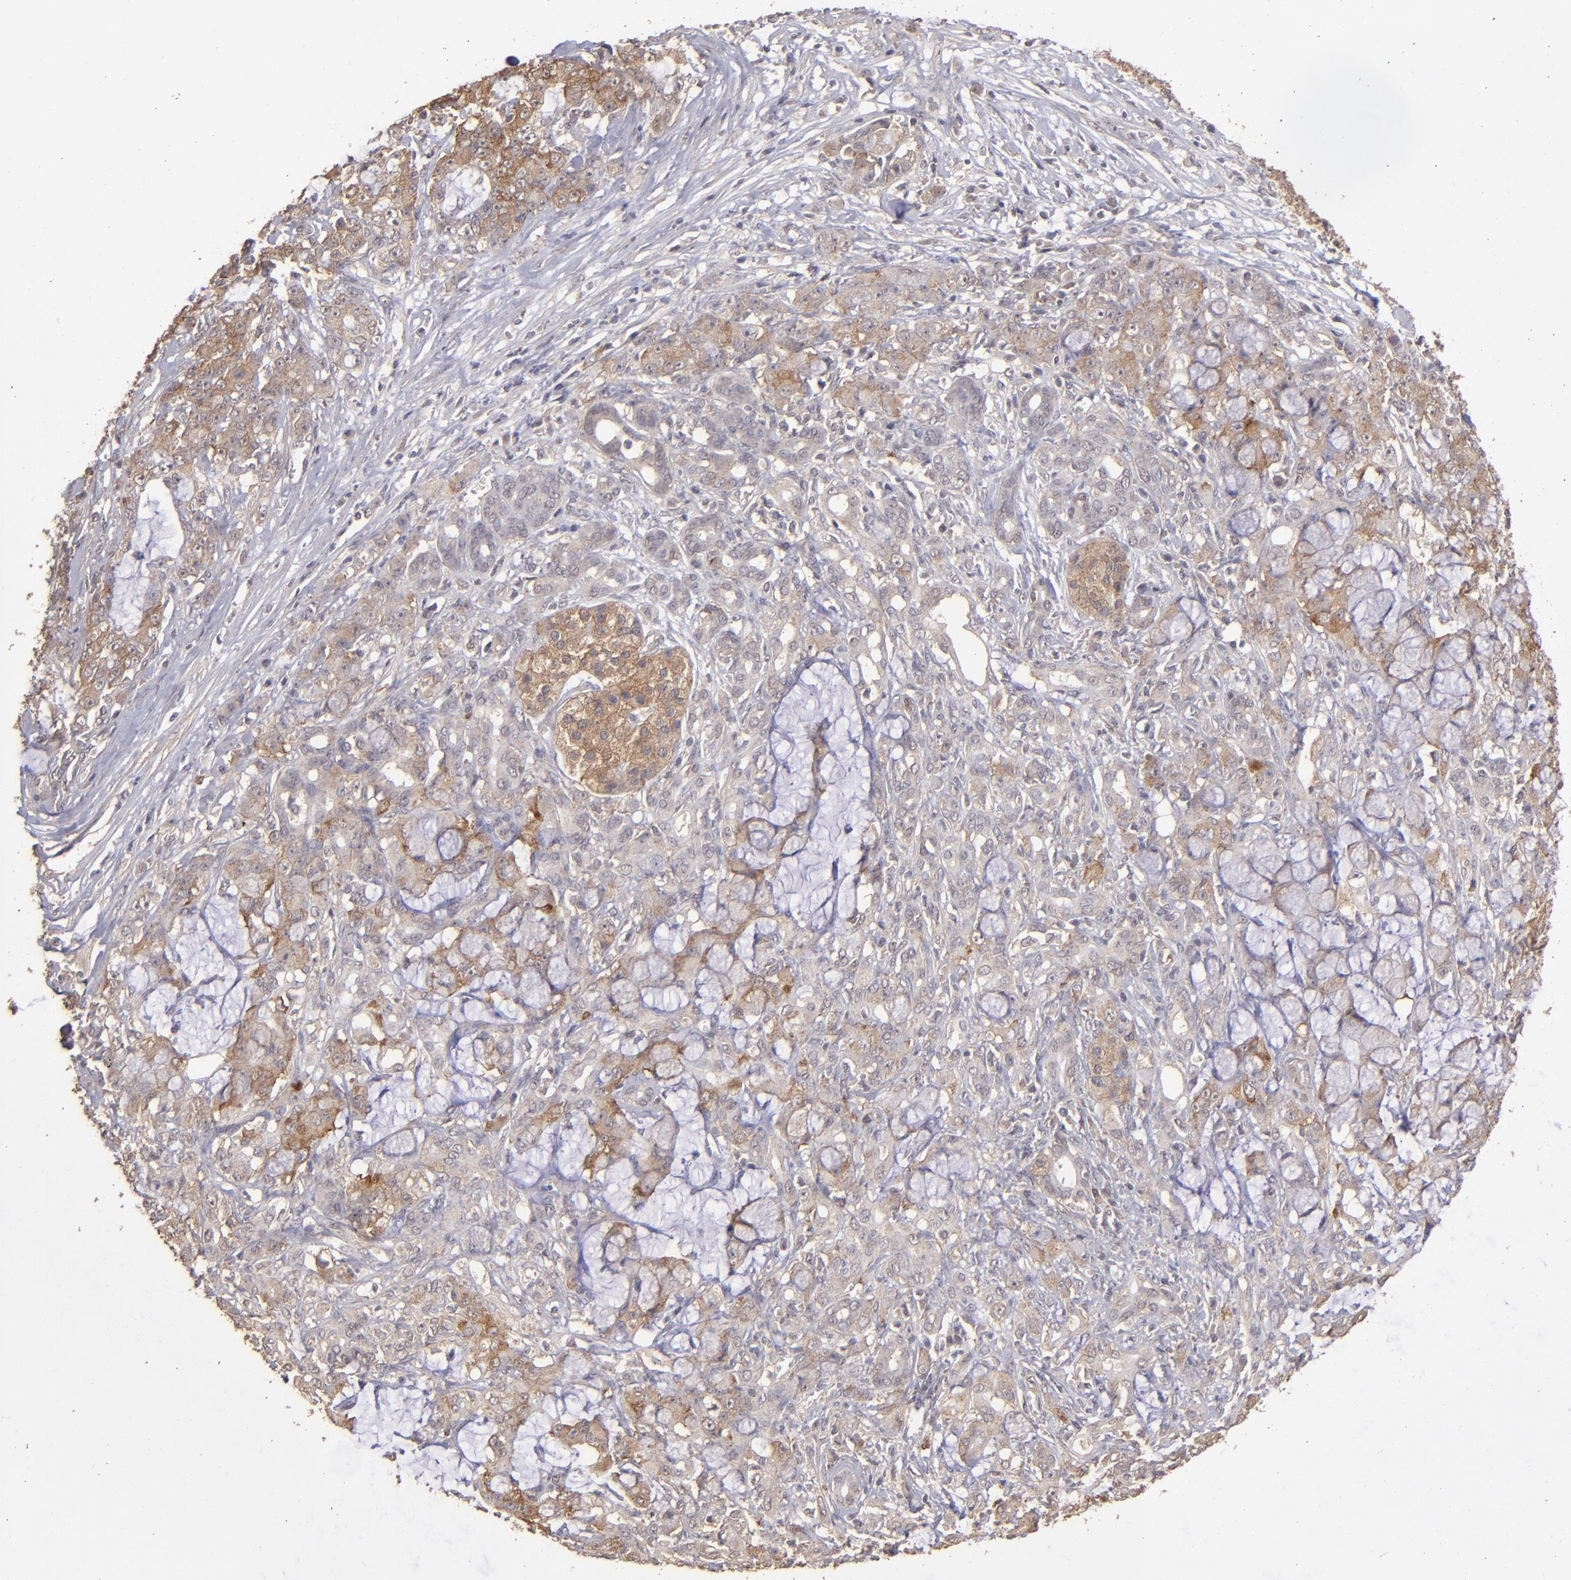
{"staining": {"intensity": "moderate", "quantity": "25%-75%", "location": "cytoplasmic/membranous"}, "tissue": "pancreatic cancer", "cell_type": "Tumor cells", "image_type": "cancer", "snomed": [{"axis": "morphology", "description": "Adenocarcinoma, NOS"}, {"axis": "topography", "description": "Pancreas"}], "caption": "Immunohistochemistry (IHC) image of neoplastic tissue: adenocarcinoma (pancreatic) stained using immunohistochemistry (IHC) demonstrates medium levels of moderate protein expression localized specifically in the cytoplasmic/membranous of tumor cells, appearing as a cytoplasmic/membranous brown color.", "gene": "FAT1", "patient": {"sex": "female", "age": 73}}